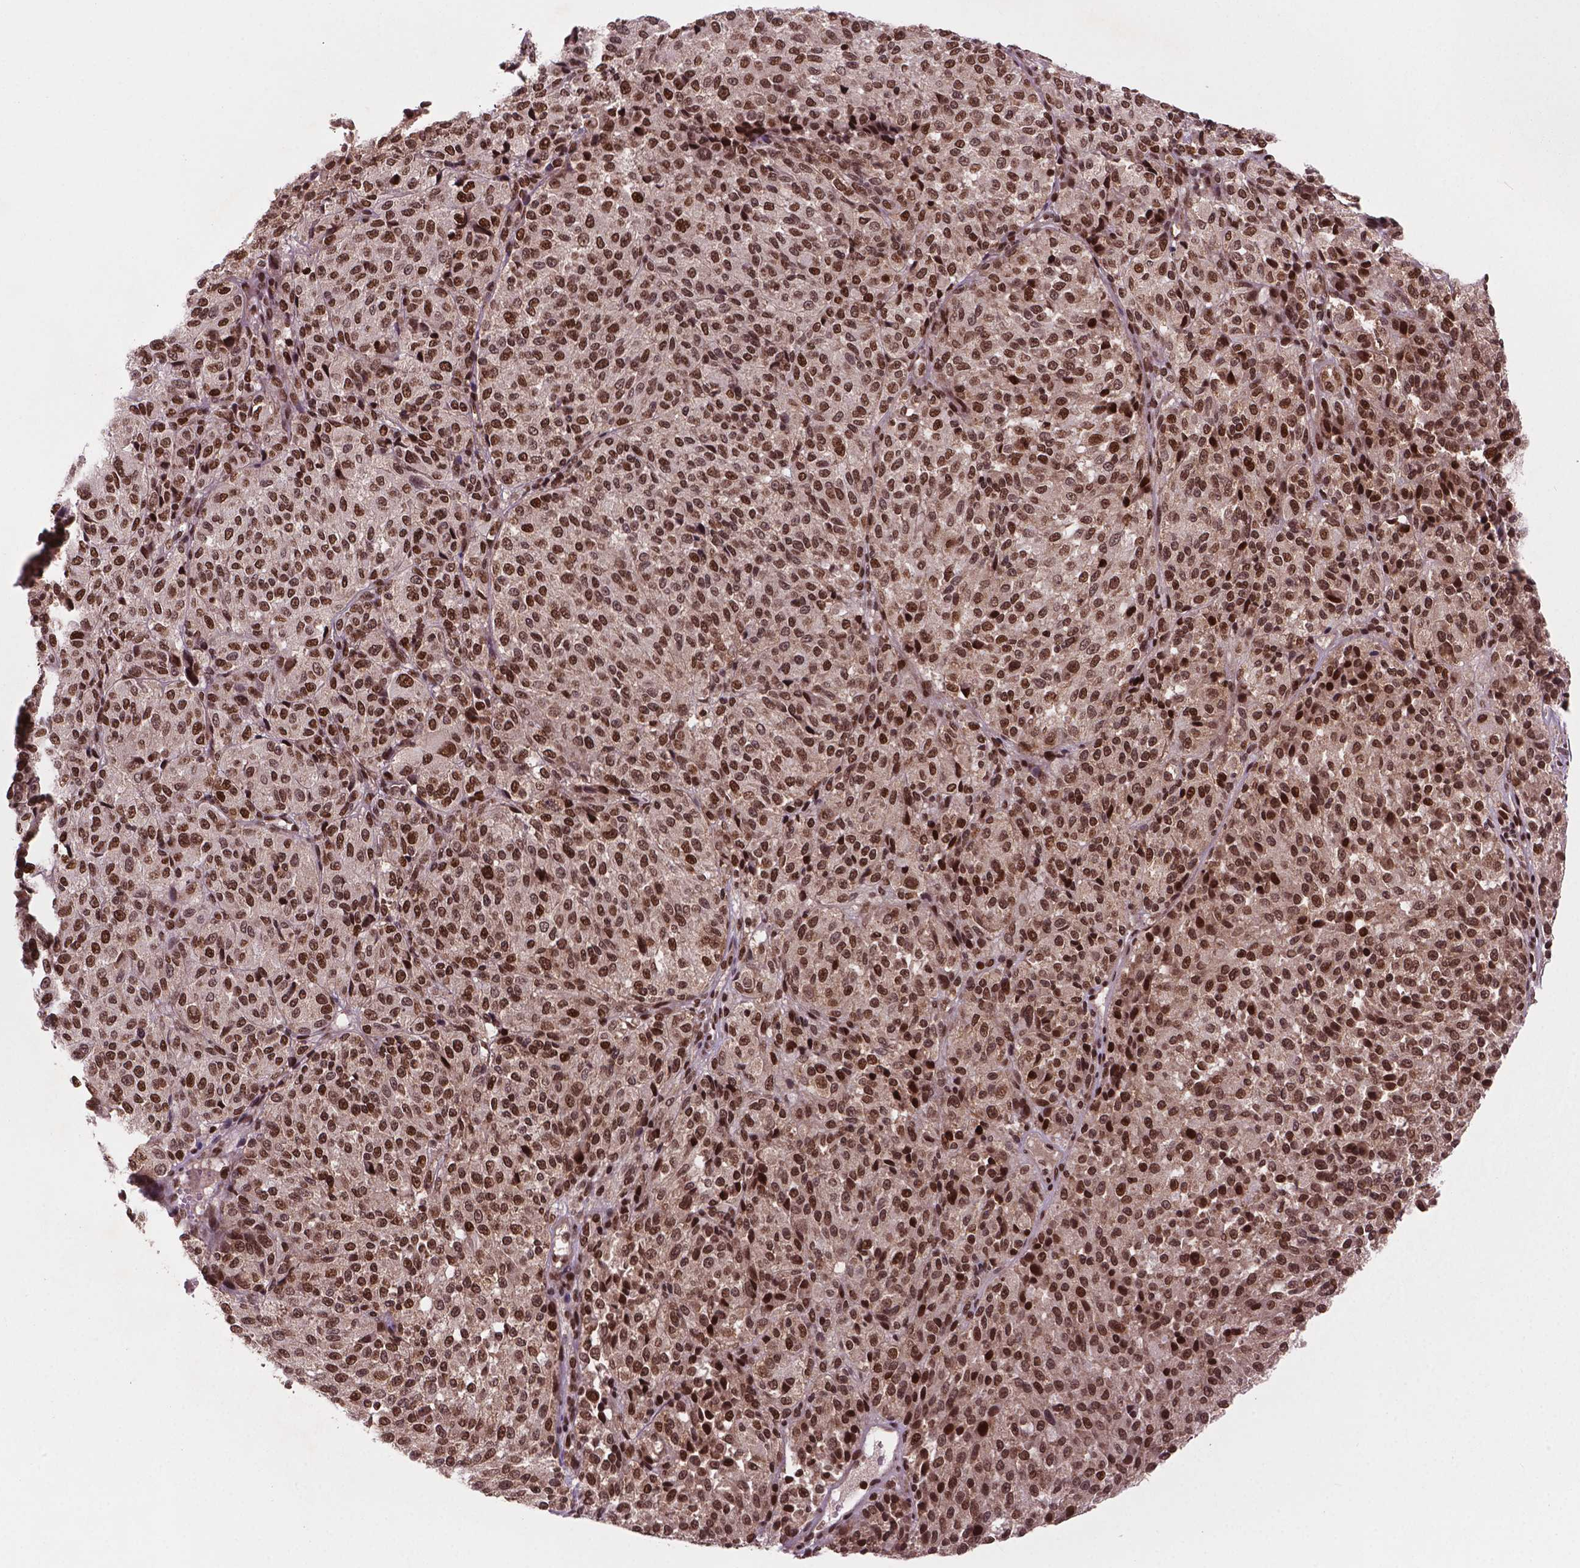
{"staining": {"intensity": "strong", "quantity": ">75%", "location": "nuclear"}, "tissue": "melanoma", "cell_type": "Tumor cells", "image_type": "cancer", "snomed": [{"axis": "morphology", "description": "Malignant melanoma, Metastatic site"}, {"axis": "topography", "description": "Brain"}], "caption": "Immunohistochemical staining of human melanoma displays high levels of strong nuclear staining in about >75% of tumor cells.", "gene": "SIRT6", "patient": {"sex": "female", "age": 56}}